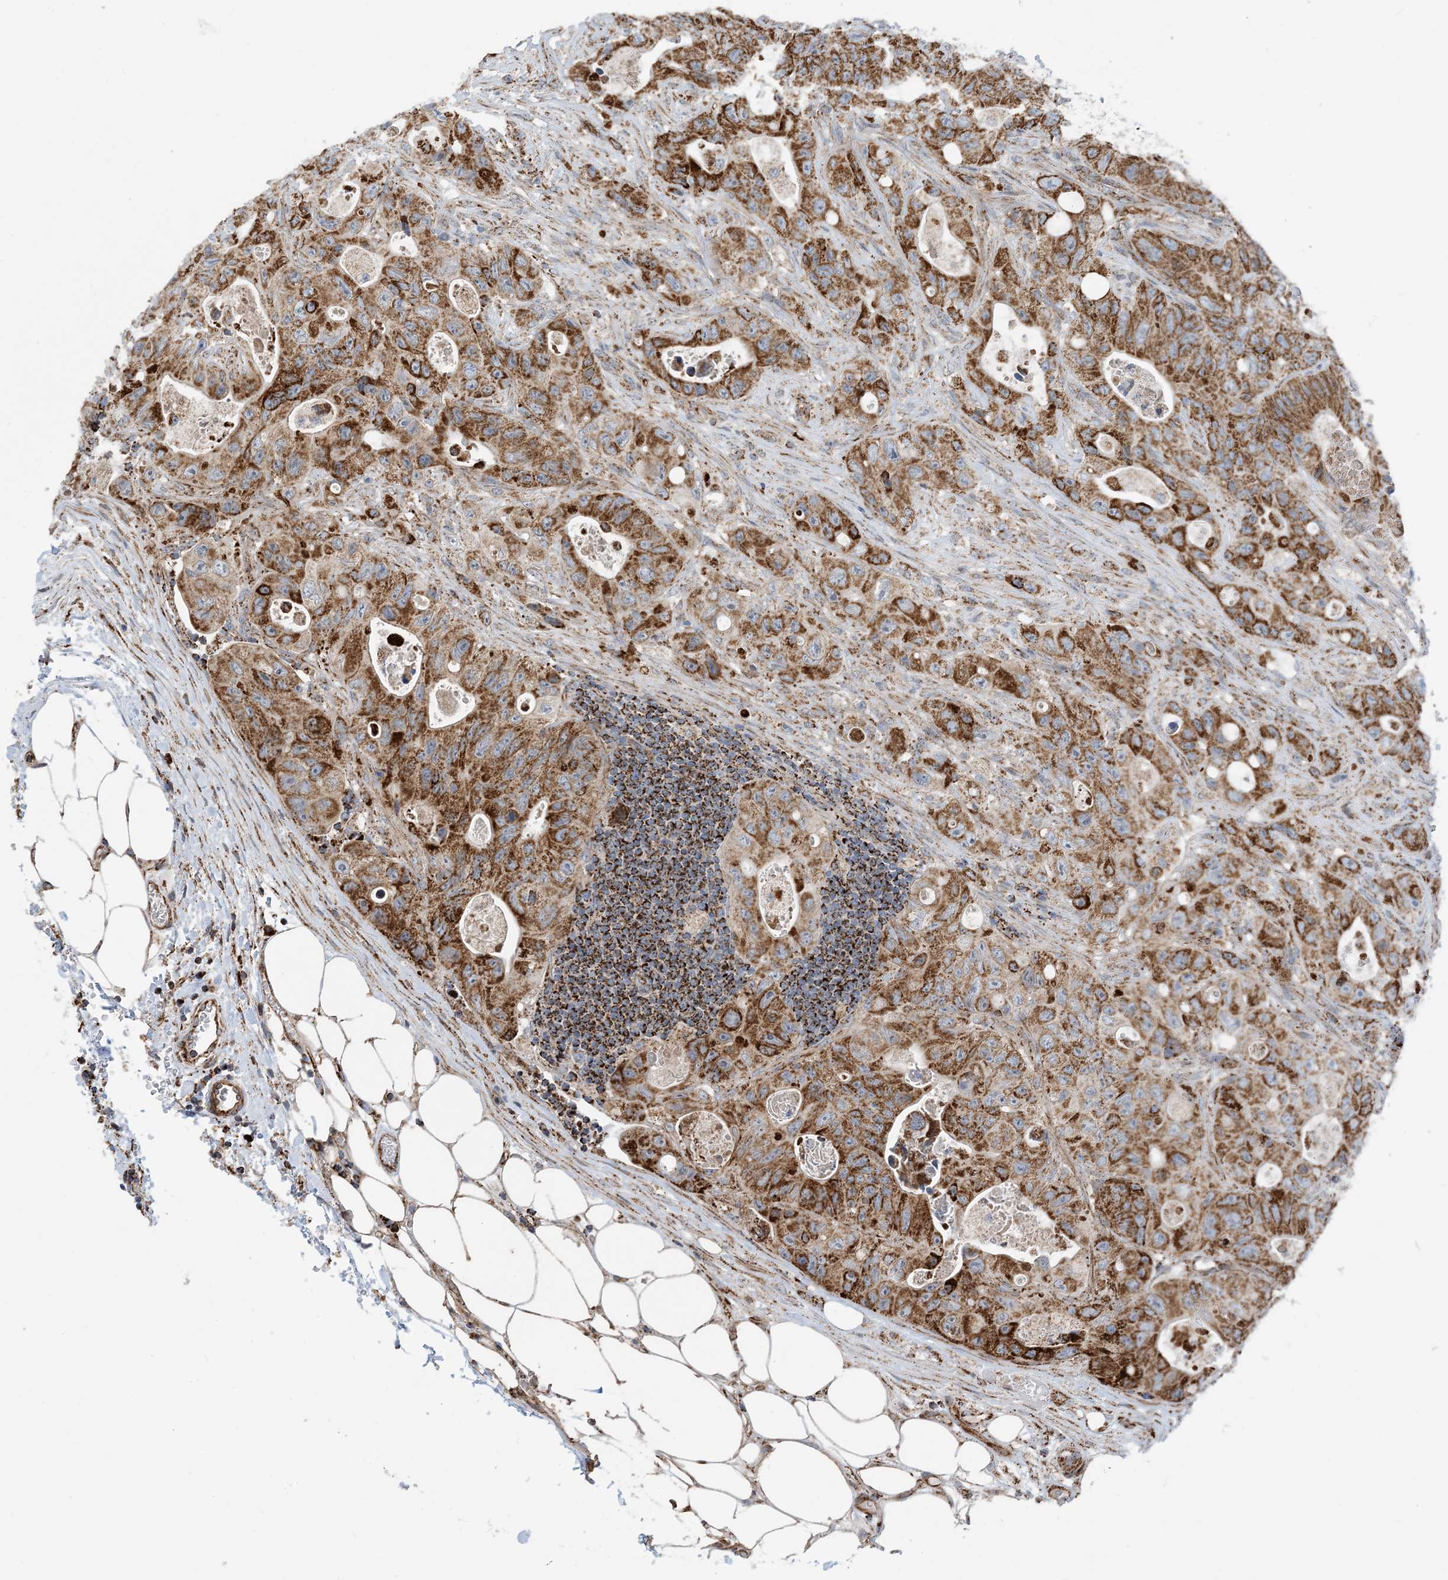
{"staining": {"intensity": "moderate", "quantity": ">75%", "location": "cytoplasmic/membranous"}, "tissue": "colorectal cancer", "cell_type": "Tumor cells", "image_type": "cancer", "snomed": [{"axis": "morphology", "description": "Adenocarcinoma, NOS"}, {"axis": "topography", "description": "Colon"}], "caption": "The immunohistochemical stain shows moderate cytoplasmic/membranous expression in tumor cells of colorectal cancer tissue.", "gene": "PCDHGA1", "patient": {"sex": "female", "age": 46}}